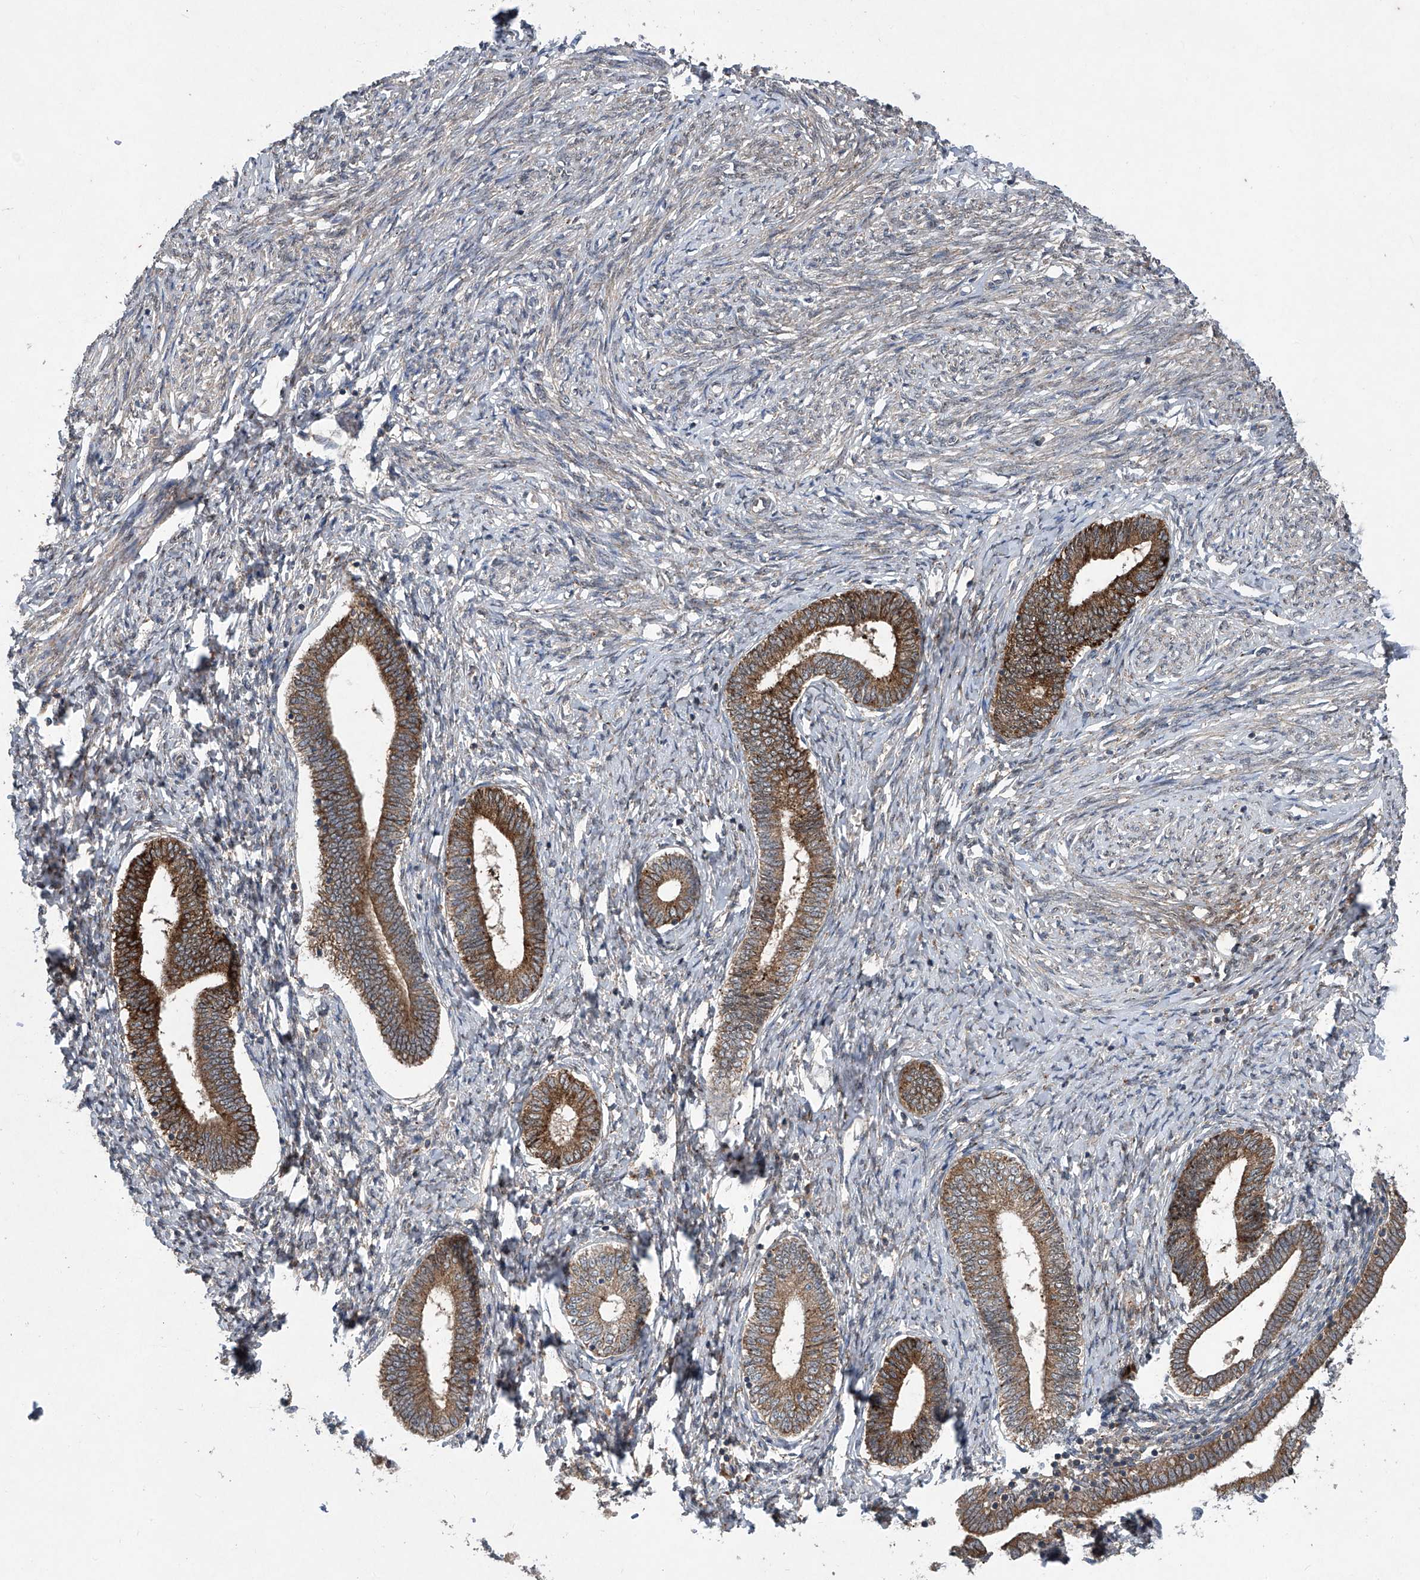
{"staining": {"intensity": "weak", "quantity": "<25%", "location": "cytoplasmic/membranous"}, "tissue": "endometrium", "cell_type": "Cells in endometrial stroma", "image_type": "normal", "snomed": [{"axis": "morphology", "description": "Normal tissue, NOS"}, {"axis": "topography", "description": "Endometrium"}], "caption": "Immunohistochemistry histopathology image of normal endometrium stained for a protein (brown), which exhibits no expression in cells in endometrial stroma. (DAB (3,3'-diaminobenzidine) immunohistochemistry, high magnification).", "gene": "SUMF2", "patient": {"sex": "female", "age": 72}}